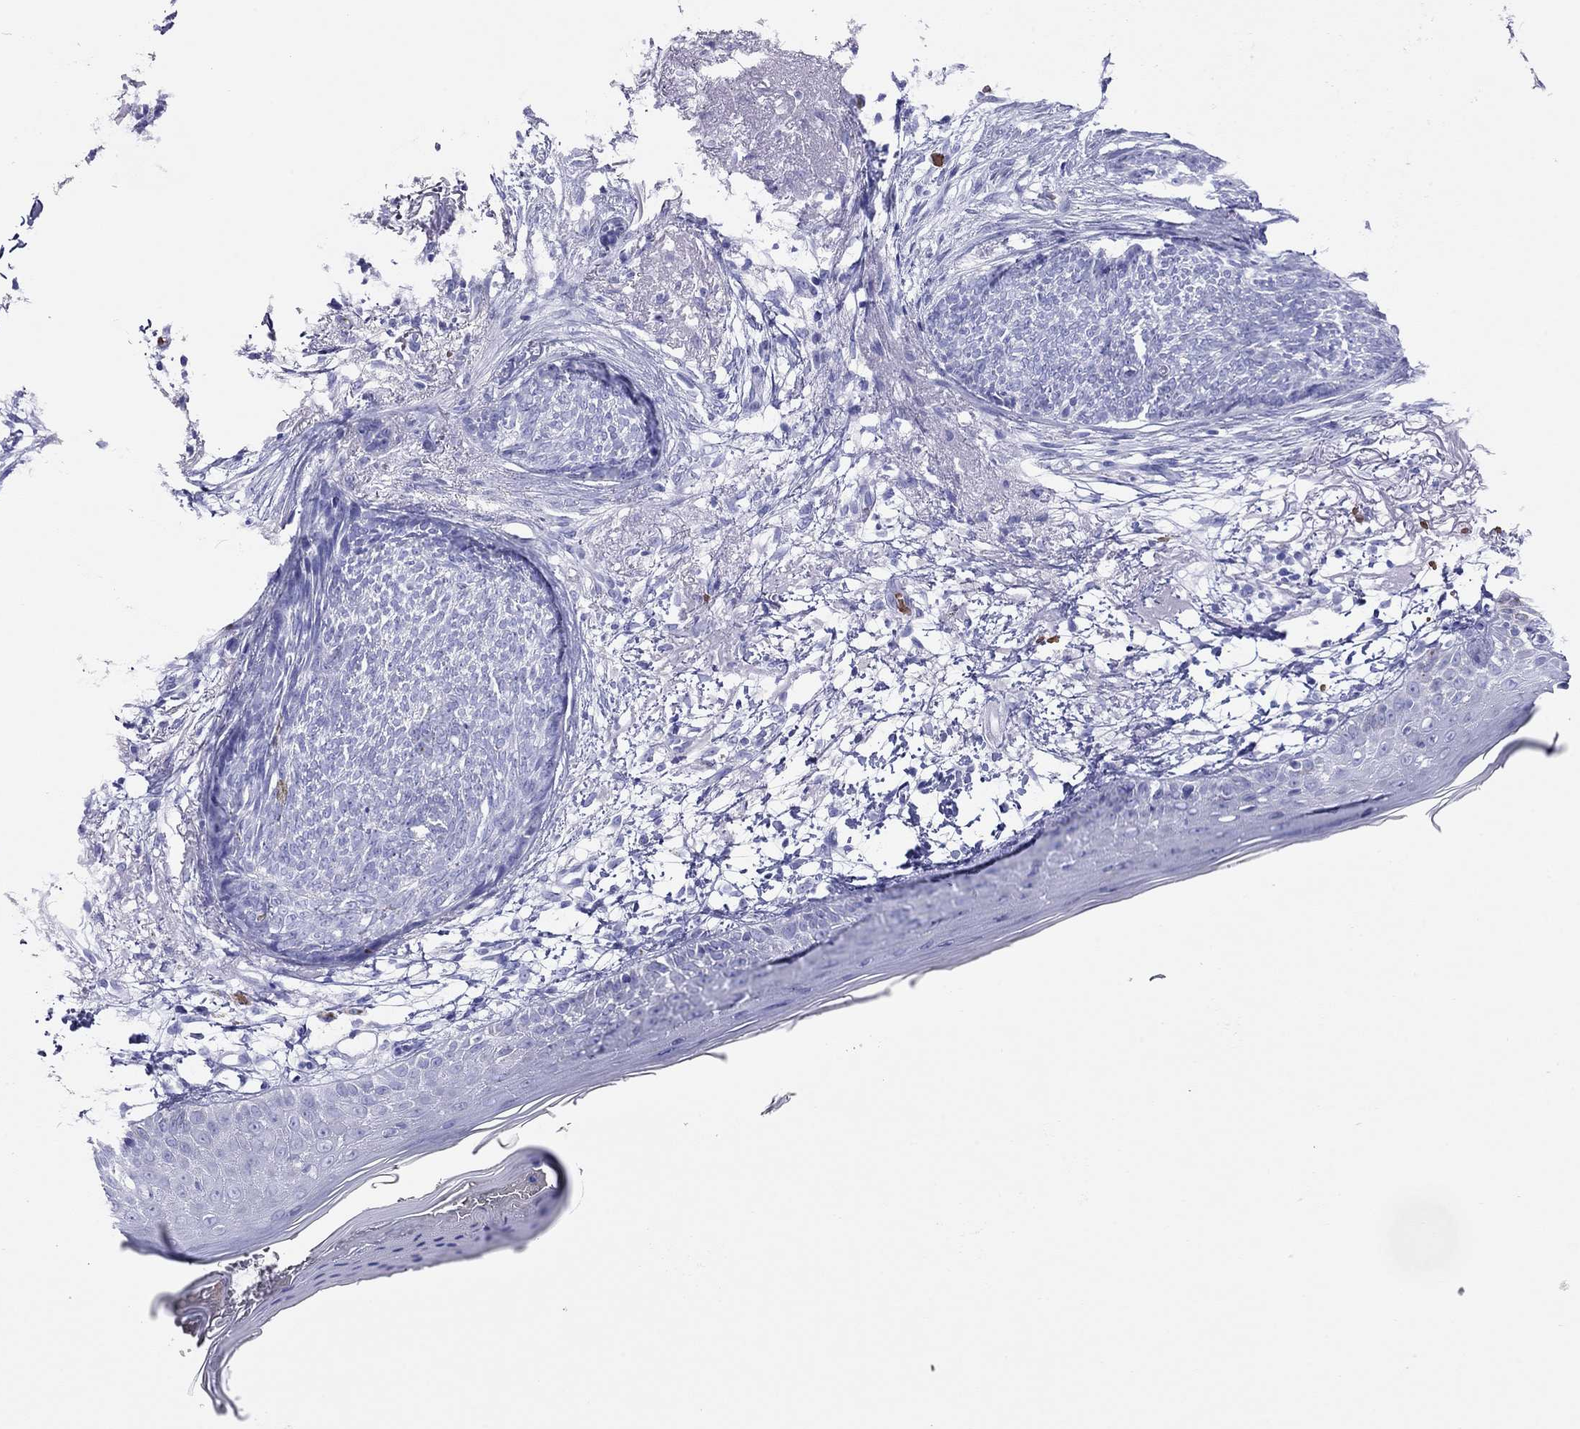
{"staining": {"intensity": "negative", "quantity": "none", "location": "none"}, "tissue": "skin cancer", "cell_type": "Tumor cells", "image_type": "cancer", "snomed": [{"axis": "morphology", "description": "Normal tissue, NOS"}, {"axis": "morphology", "description": "Basal cell carcinoma"}, {"axis": "topography", "description": "Skin"}], "caption": "Immunohistochemical staining of human skin cancer (basal cell carcinoma) displays no significant expression in tumor cells. Brightfield microscopy of immunohistochemistry (IHC) stained with DAB (brown) and hematoxylin (blue), captured at high magnification.", "gene": "PTPRN", "patient": {"sex": "male", "age": 84}}